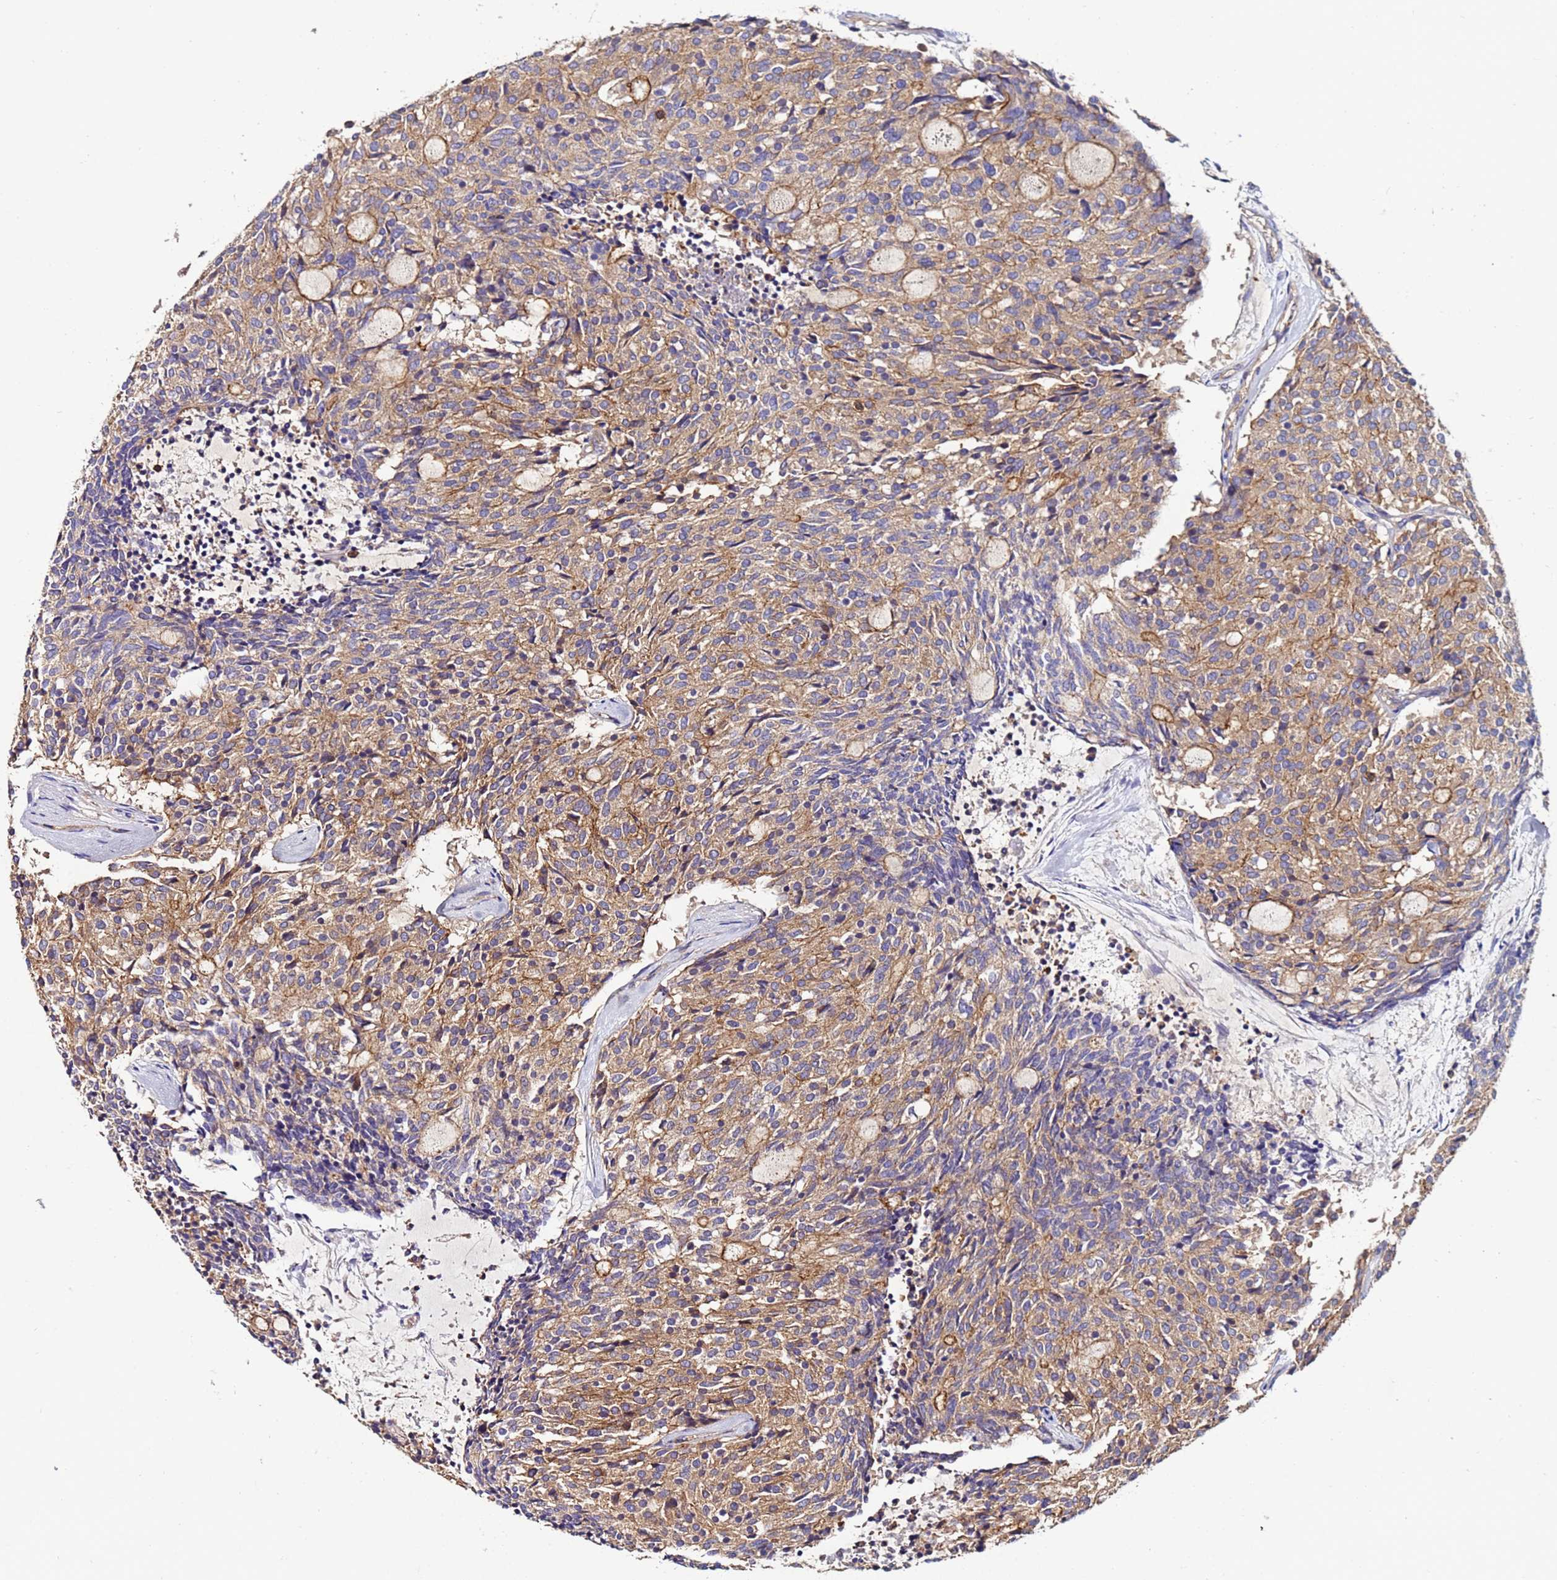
{"staining": {"intensity": "moderate", "quantity": ">75%", "location": "cytoplasmic/membranous"}, "tissue": "carcinoid", "cell_type": "Tumor cells", "image_type": "cancer", "snomed": [{"axis": "morphology", "description": "Carcinoid, malignant, NOS"}, {"axis": "topography", "description": "Pancreas"}], "caption": "Immunohistochemistry (IHC) photomicrograph of neoplastic tissue: human carcinoid (malignant) stained using immunohistochemistry (IHC) demonstrates medium levels of moderate protein expression localized specifically in the cytoplasmic/membranous of tumor cells, appearing as a cytoplasmic/membranous brown color.", "gene": "POTEE", "patient": {"sex": "female", "age": 54}}